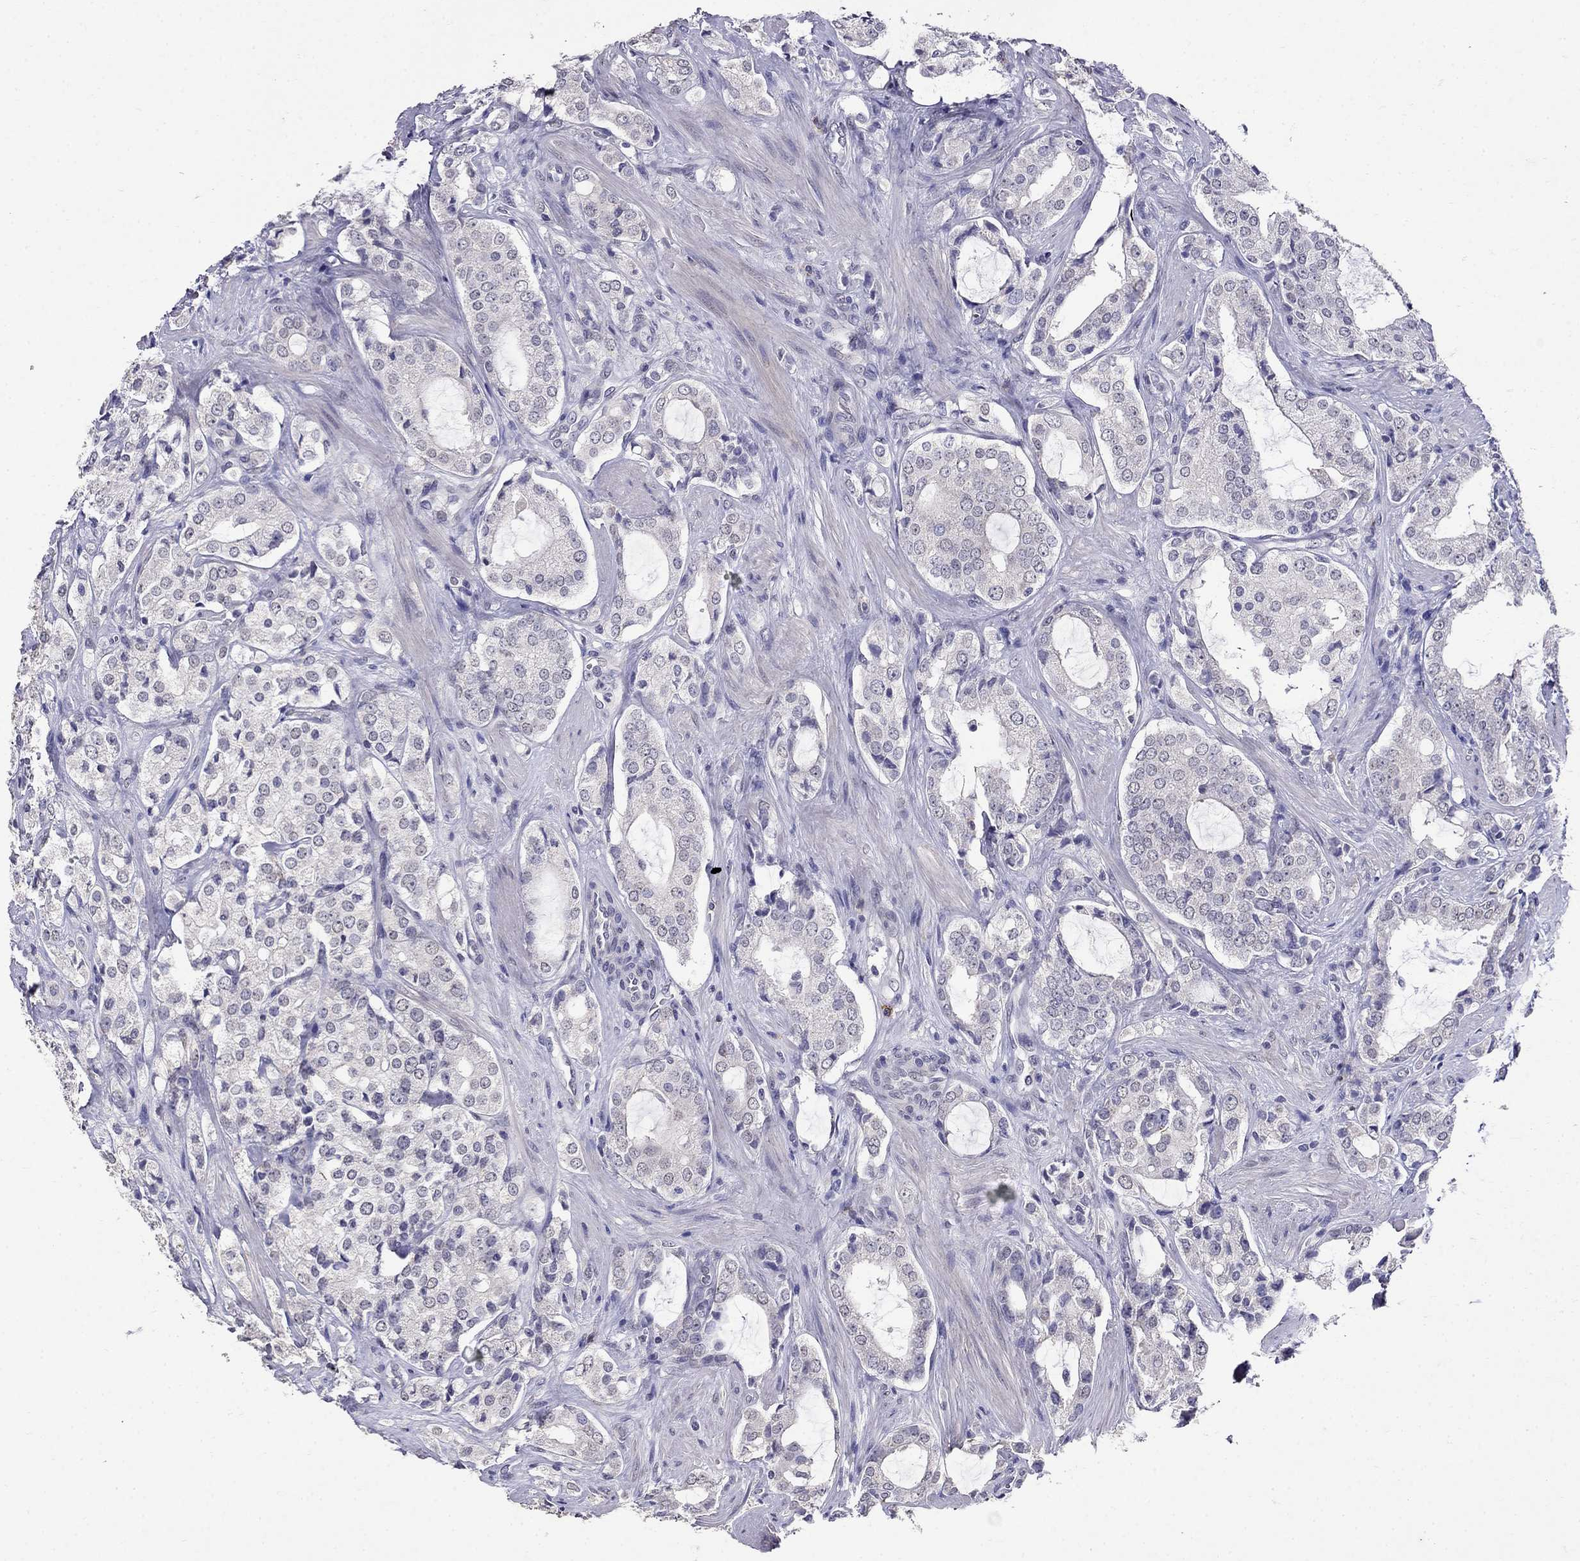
{"staining": {"intensity": "negative", "quantity": "none", "location": "none"}, "tissue": "prostate cancer", "cell_type": "Tumor cells", "image_type": "cancer", "snomed": [{"axis": "morphology", "description": "Adenocarcinoma, NOS"}, {"axis": "topography", "description": "Prostate"}], "caption": "The photomicrograph displays no significant expression in tumor cells of prostate cancer (adenocarcinoma).", "gene": "CD8B", "patient": {"sex": "male", "age": 66}}